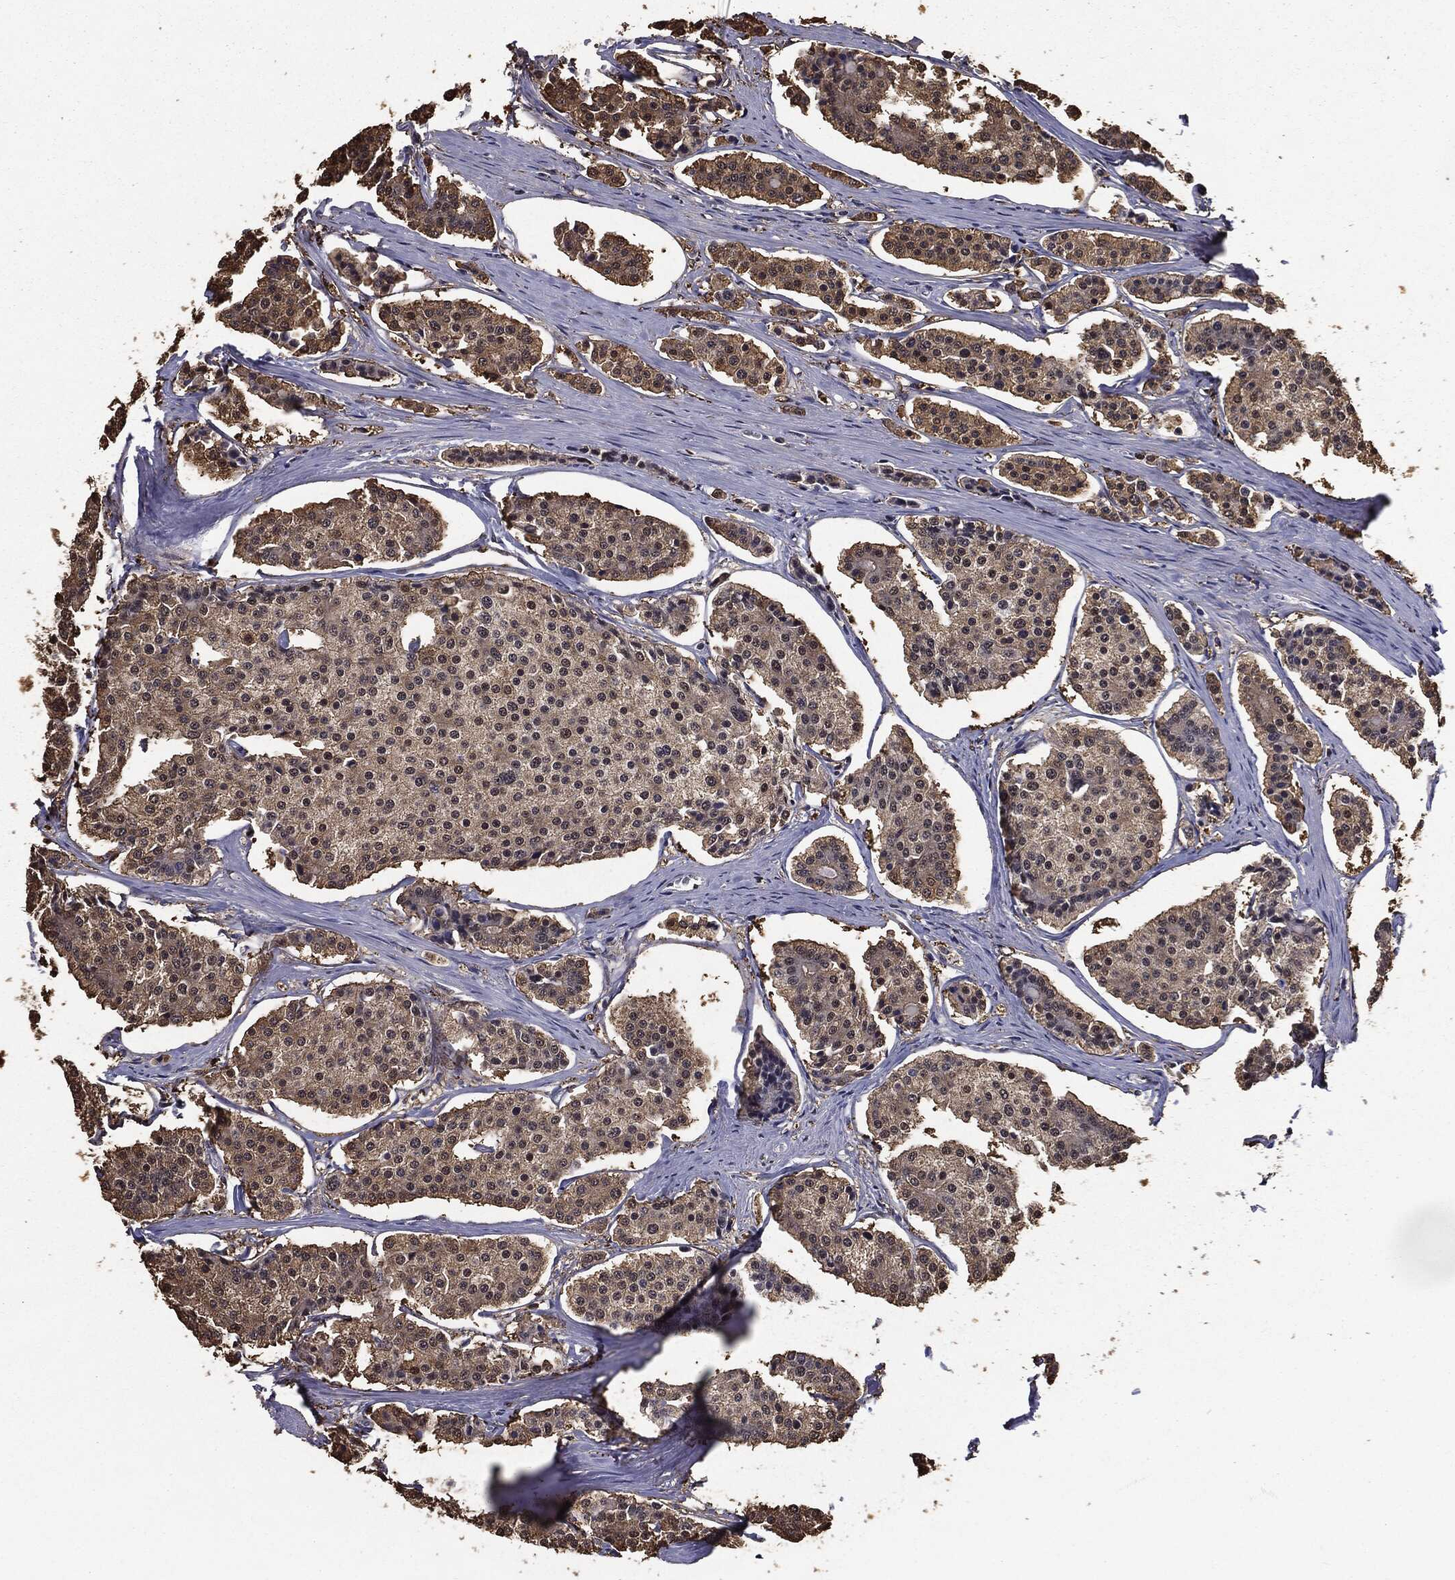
{"staining": {"intensity": "moderate", "quantity": ">75%", "location": "cytoplasmic/membranous,nuclear"}, "tissue": "carcinoid", "cell_type": "Tumor cells", "image_type": "cancer", "snomed": [{"axis": "morphology", "description": "Carcinoid, malignant, NOS"}, {"axis": "topography", "description": "Small intestine"}], "caption": "Human carcinoid stained for a protein (brown) shows moderate cytoplasmic/membranous and nuclear positive staining in approximately >75% of tumor cells.", "gene": "JUN", "patient": {"sex": "female", "age": 65}}